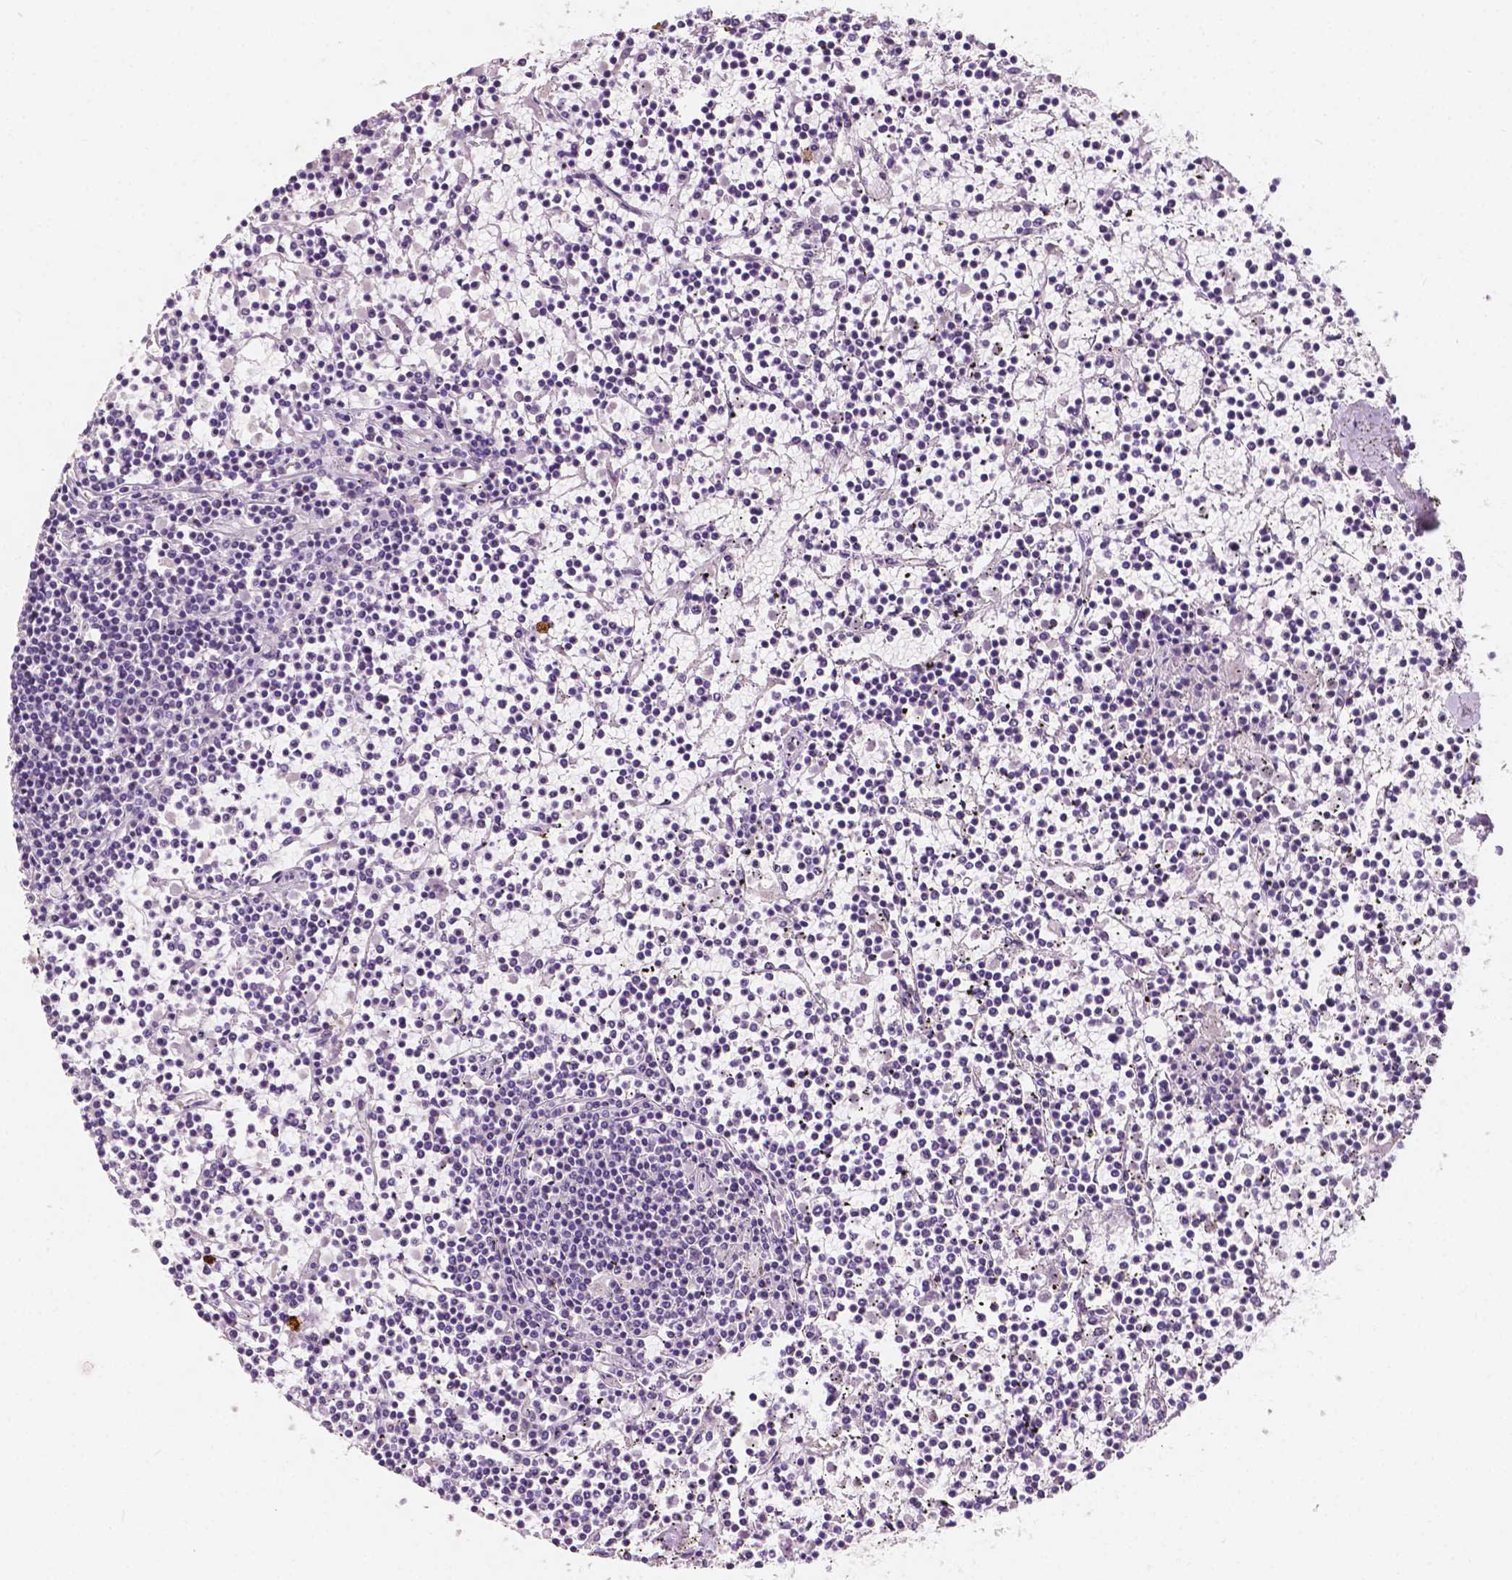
{"staining": {"intensity": "negative", "quantity": "none", "location": "none"}, "tissue": "lymphoma", "cell_type": "Tumor cells", "image_type": "cancer", "snomed": [{"axis": "morphology", "description": "Malignant lymphoma, non-Hodgkin's type, Low grade"}, {"axis": "topography", "description": "Spleen"}], "caption": "Micrograph shows no significant protein staining in tumor cells of lymphoma. The staining was performed using DAB to visualize the protein expression in brown, while the nuclei were stained in blue with hematoxylin (Magnification: 20x).", "gene": "SIRT2", "patient": {"sex": "female", "age": 19}}